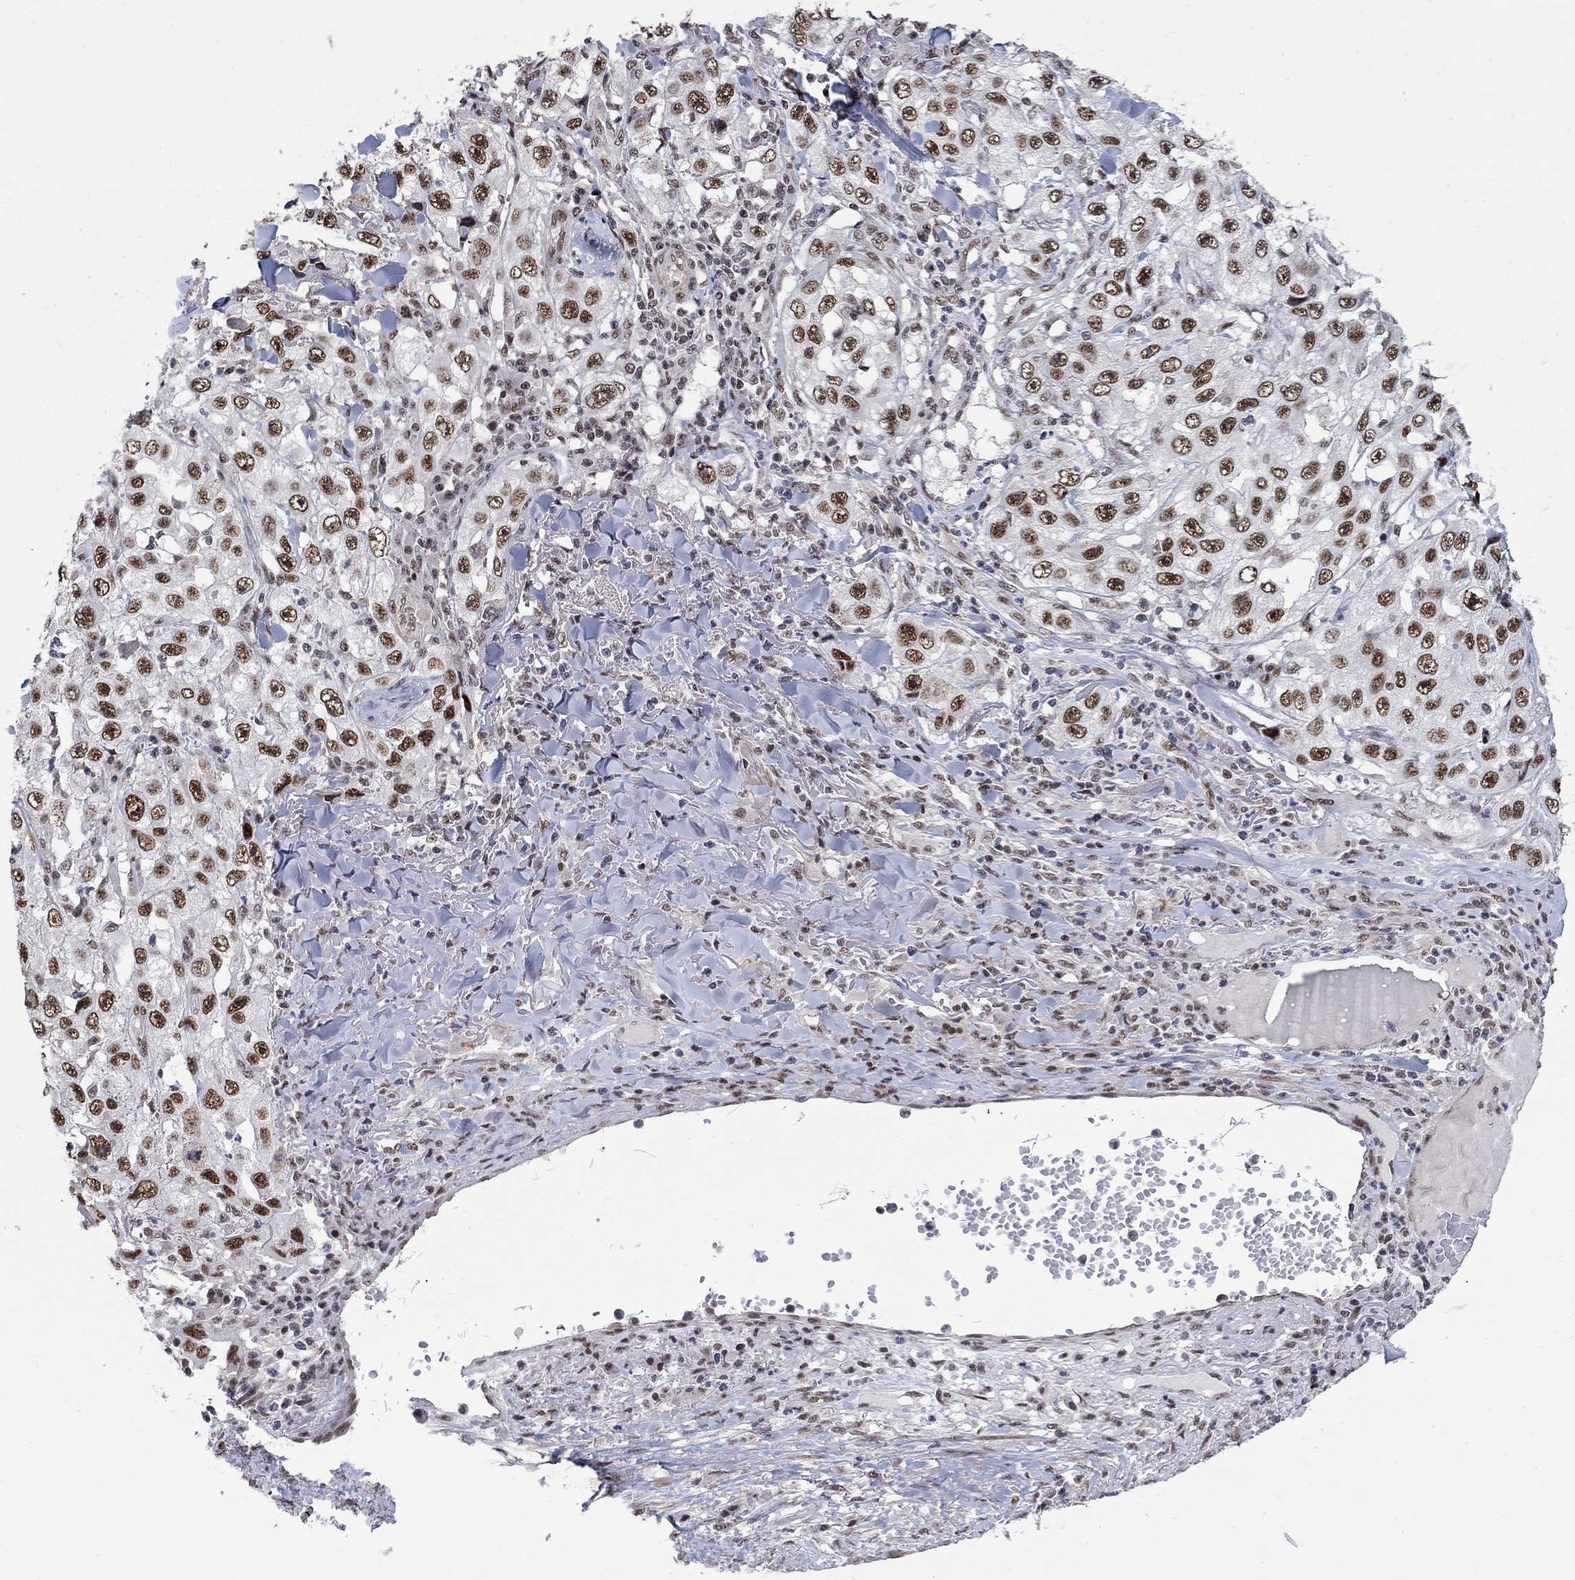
{"staining": {"intensity": "strong", "quantity": ">75%", "location": "nuclear"}, "tissue": "skin cancer", "cell_type": "Tumor cells", "image_type": "cancer", "snomed": [{"axis": "morphology", "description": "Squamous cell carcinoma, NOS"}, {"axis": "topography", "description": "Skin"}], "caption": "Human skin squamous cell carcinoma stained with a brown dye reveals strong nuclear positive positivity in approximately >75% of tumor cells.", "gene": "PNISR", "patient": {"sex": "male", "age": 82}}